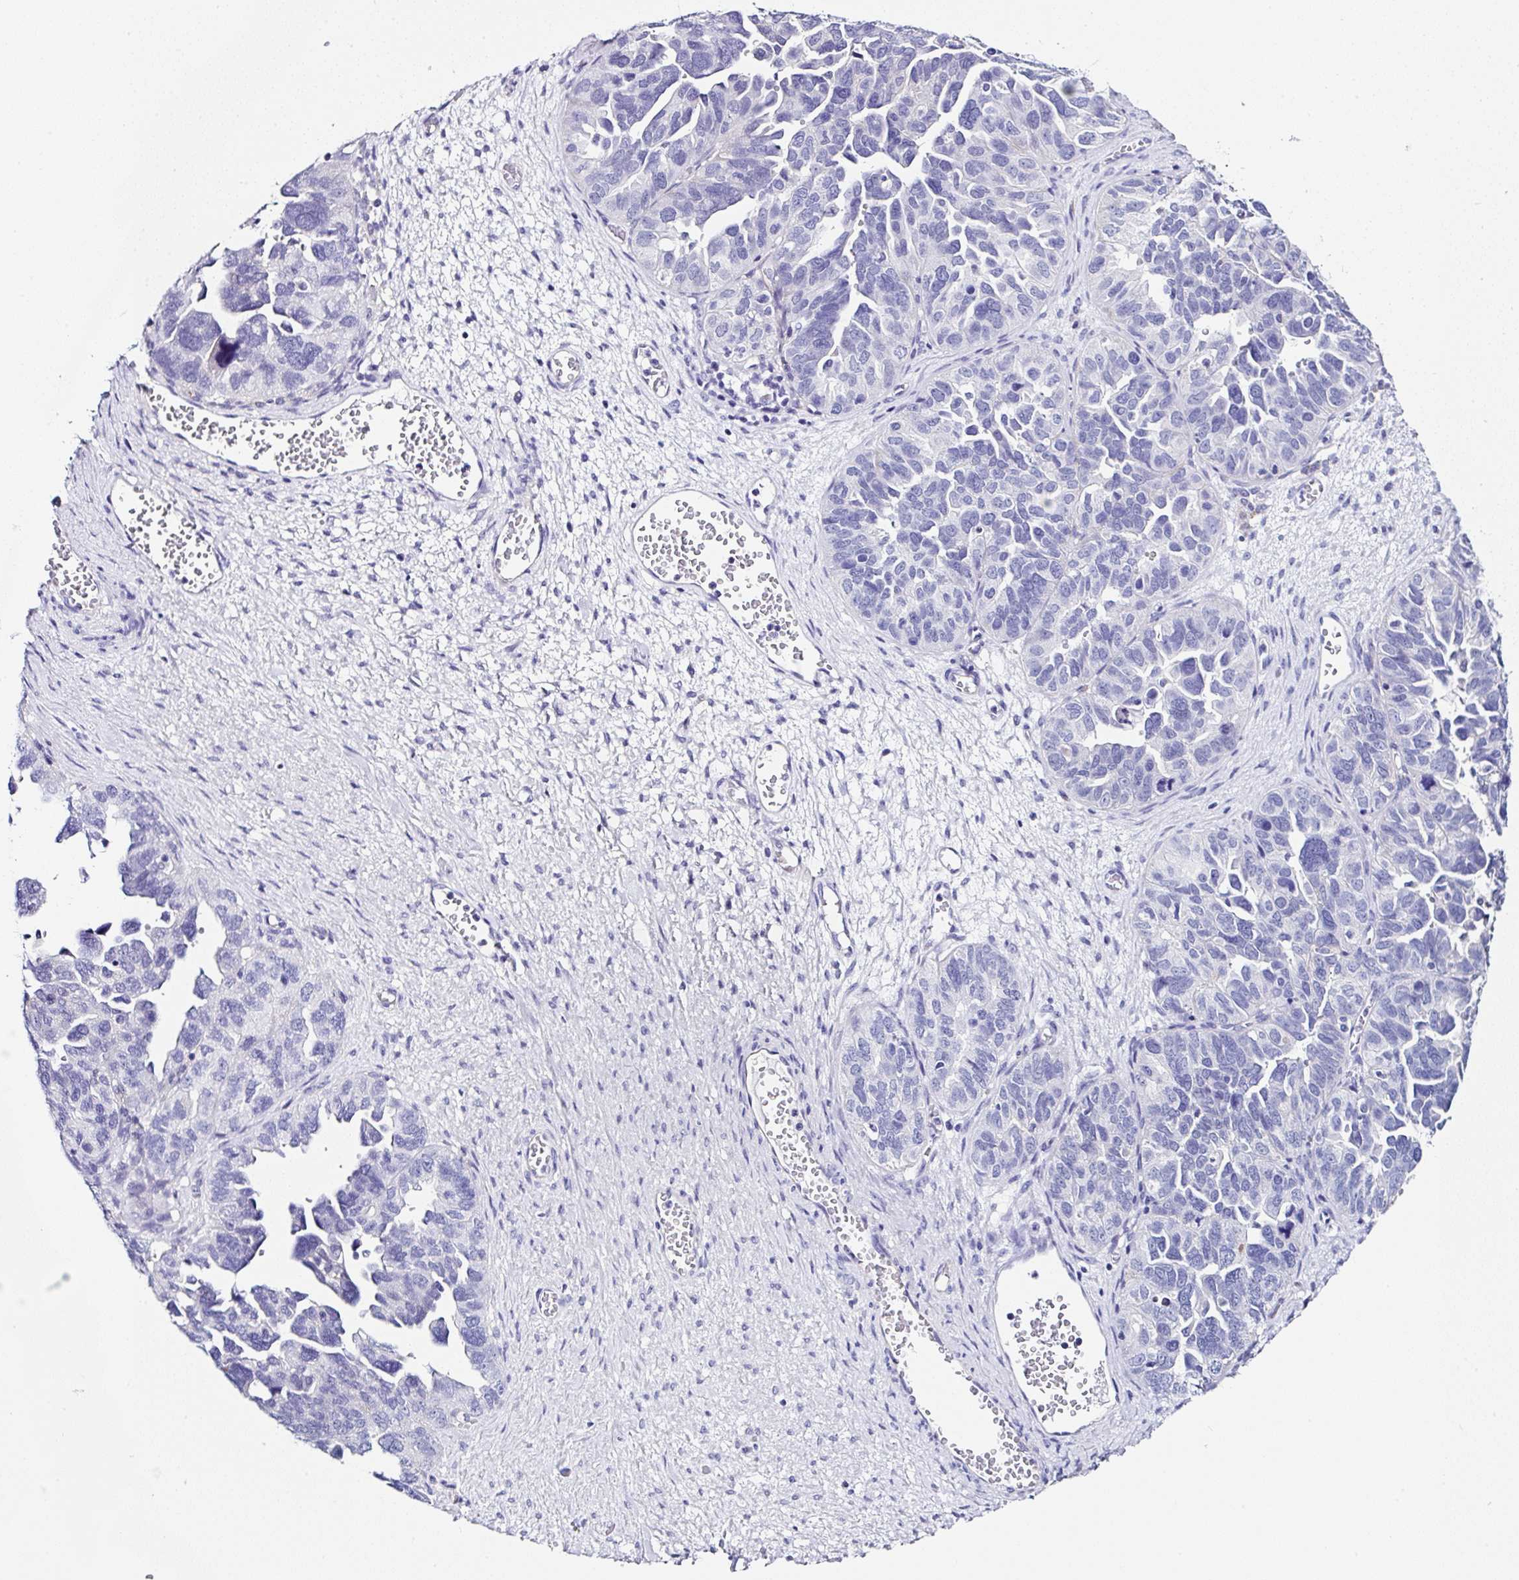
{"staining": {"intensity": "negative", "quantity": "none", "location": "none"}, "tissue": "ovarian cancer", "cell_type": "Tumor cells", "image_type": "cancer", "snomed": [{"axis": "morphology", "description": "Cystadenocarcinoma, serous, NOS"}, {"axis": "topography", "description": "Ovary"}], "caption": "The histopathology image demonstrates no significant positivity in tumor cells of serous cystadenocarcinoma (ovarian). (Brightfield microscopy of DAB (3,3'-diaminobenzidine) immunohistochemistry (IHC) at high magnification).", "gene": "TMPRSS11E", "patient": {"sex": "female", "age": 64}}